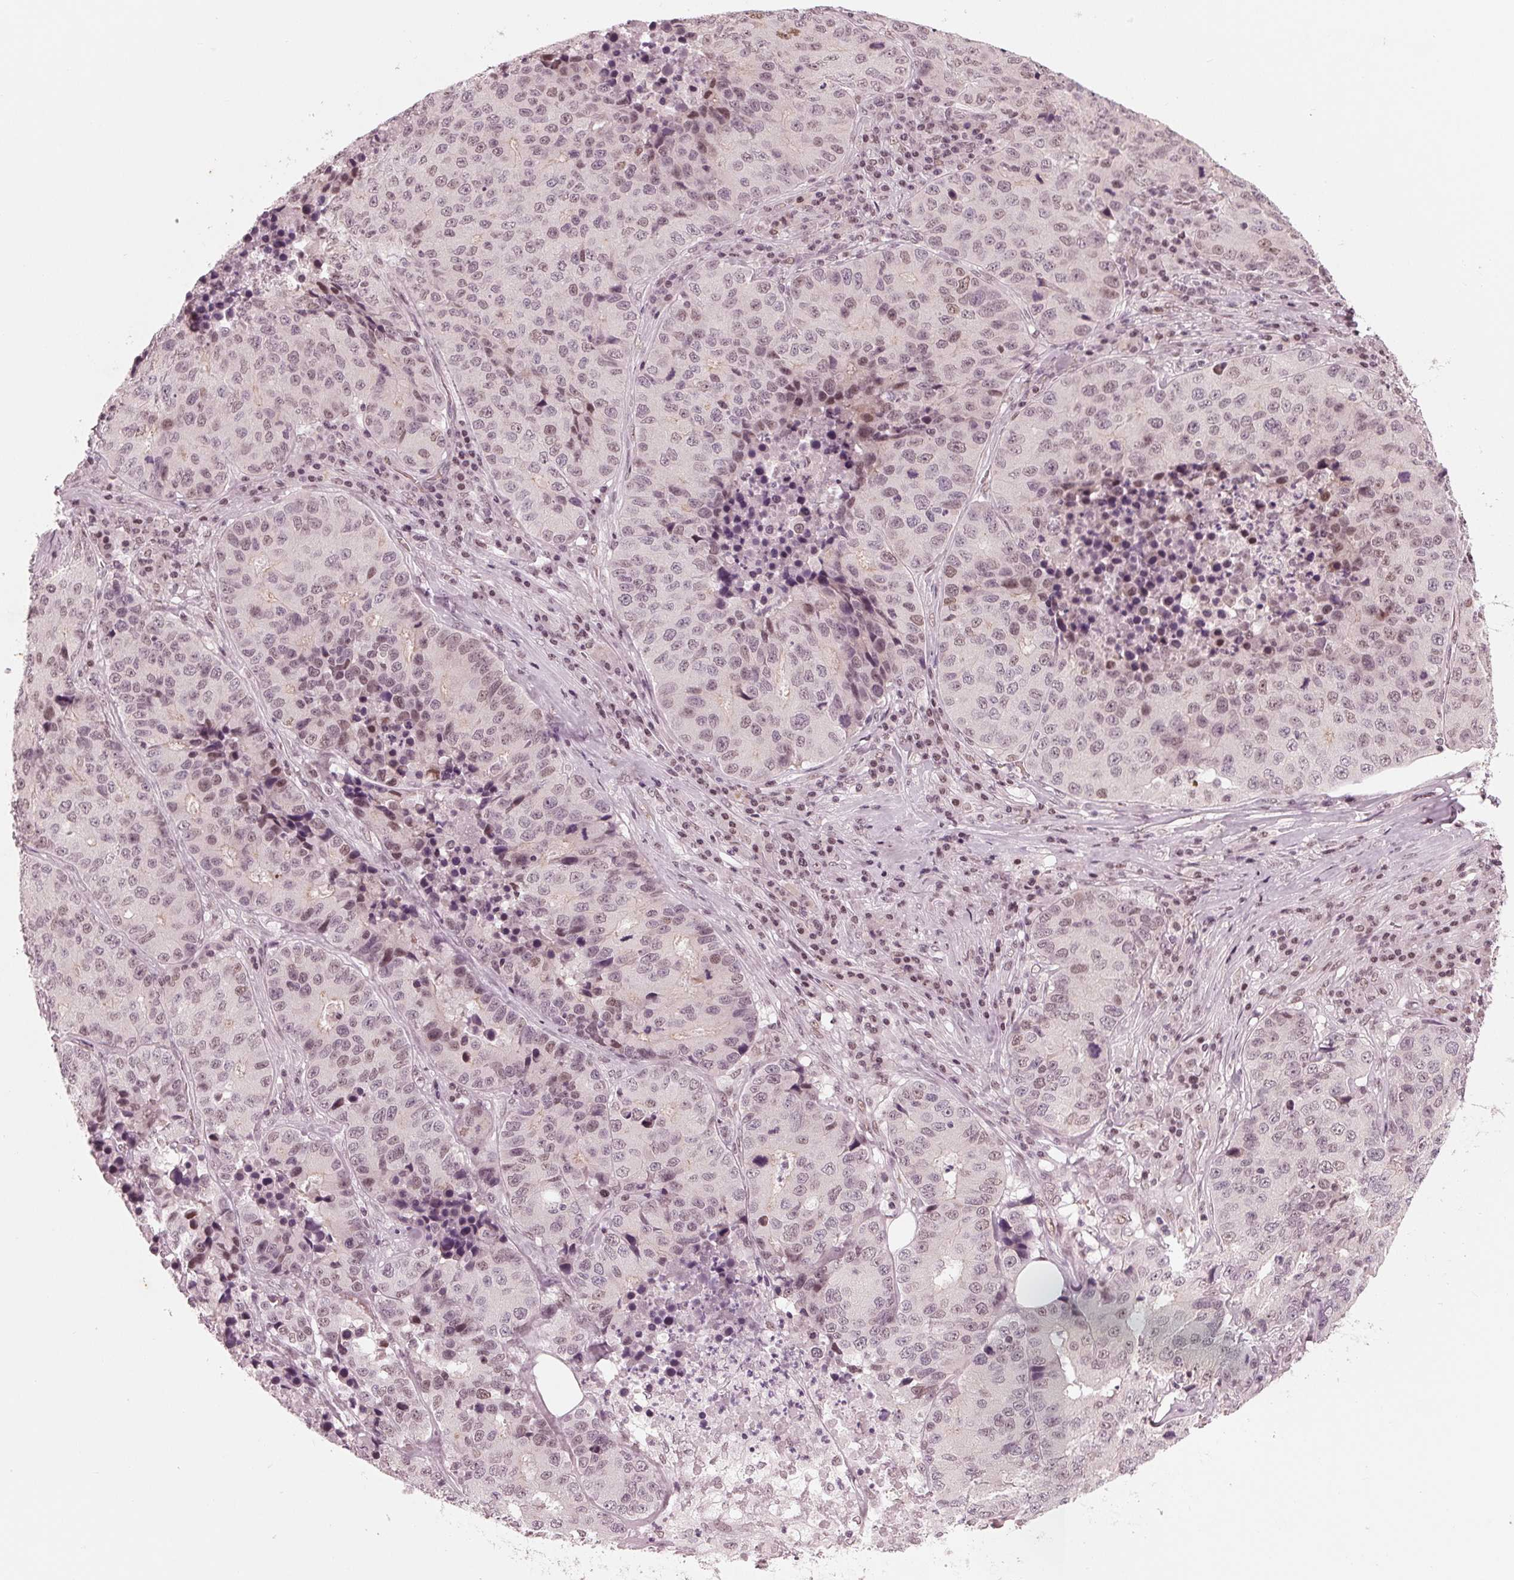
{"staining": {"intensity": "weak", "quantity": "<25%", "location": "nuclear"}, "tissue": "stomach cancer", "cell_type": "Tumor cells", "image_type": "cancer", "snomed": [{"axis": "morphology", "description": "Adenocarcinoma, NOS"}, {"axis": "topography", "description": "Stomach"}], "caption": "This is an immunohistochemistry (IHC) image of human stomach adenocarcinoma. There is no positivity in tumor cells.", "gene": "DNMT3L", "patient": {"sex": "male", "age": 71}}